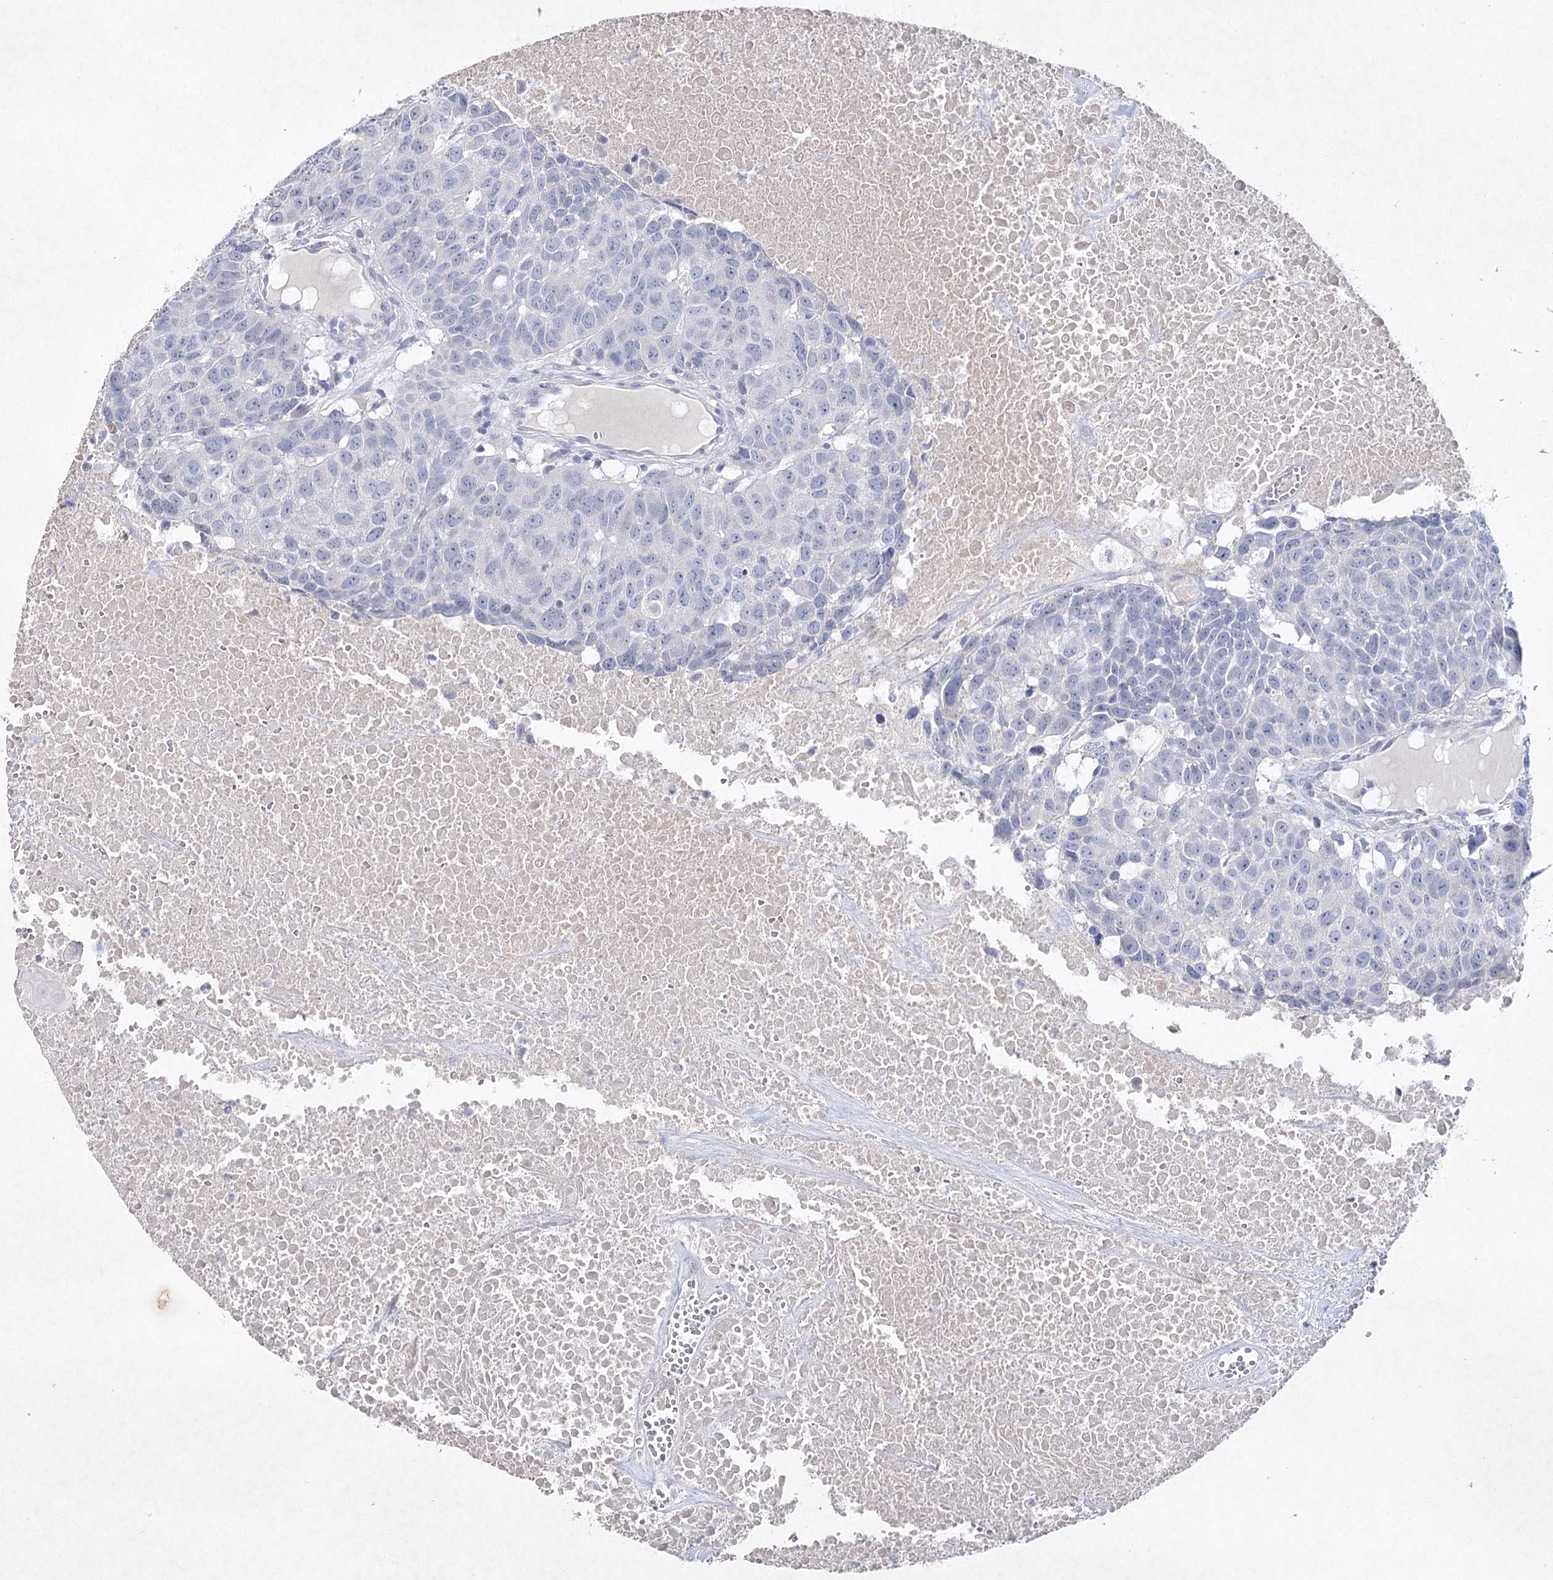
{"staining": {"intensity": "negative", "quantity": "none", "location": "none"}, "tissue": "head and neck cancer", "cell_type": "Tumor cells", "image_type": "cancer", "snomed": [{"axis": "morphology", "description": "Squamous cell carcinoma, NOS"}, {"axis": "topography", "description": "Head-Neck"}], "caption": "Immunohistochemical staining of head and neck squamous cell carcinoma demonstrates no significant positivity in tumor cells.", "gene": "MAP3K13", "patient": {"sex": "male", "age": 66}}